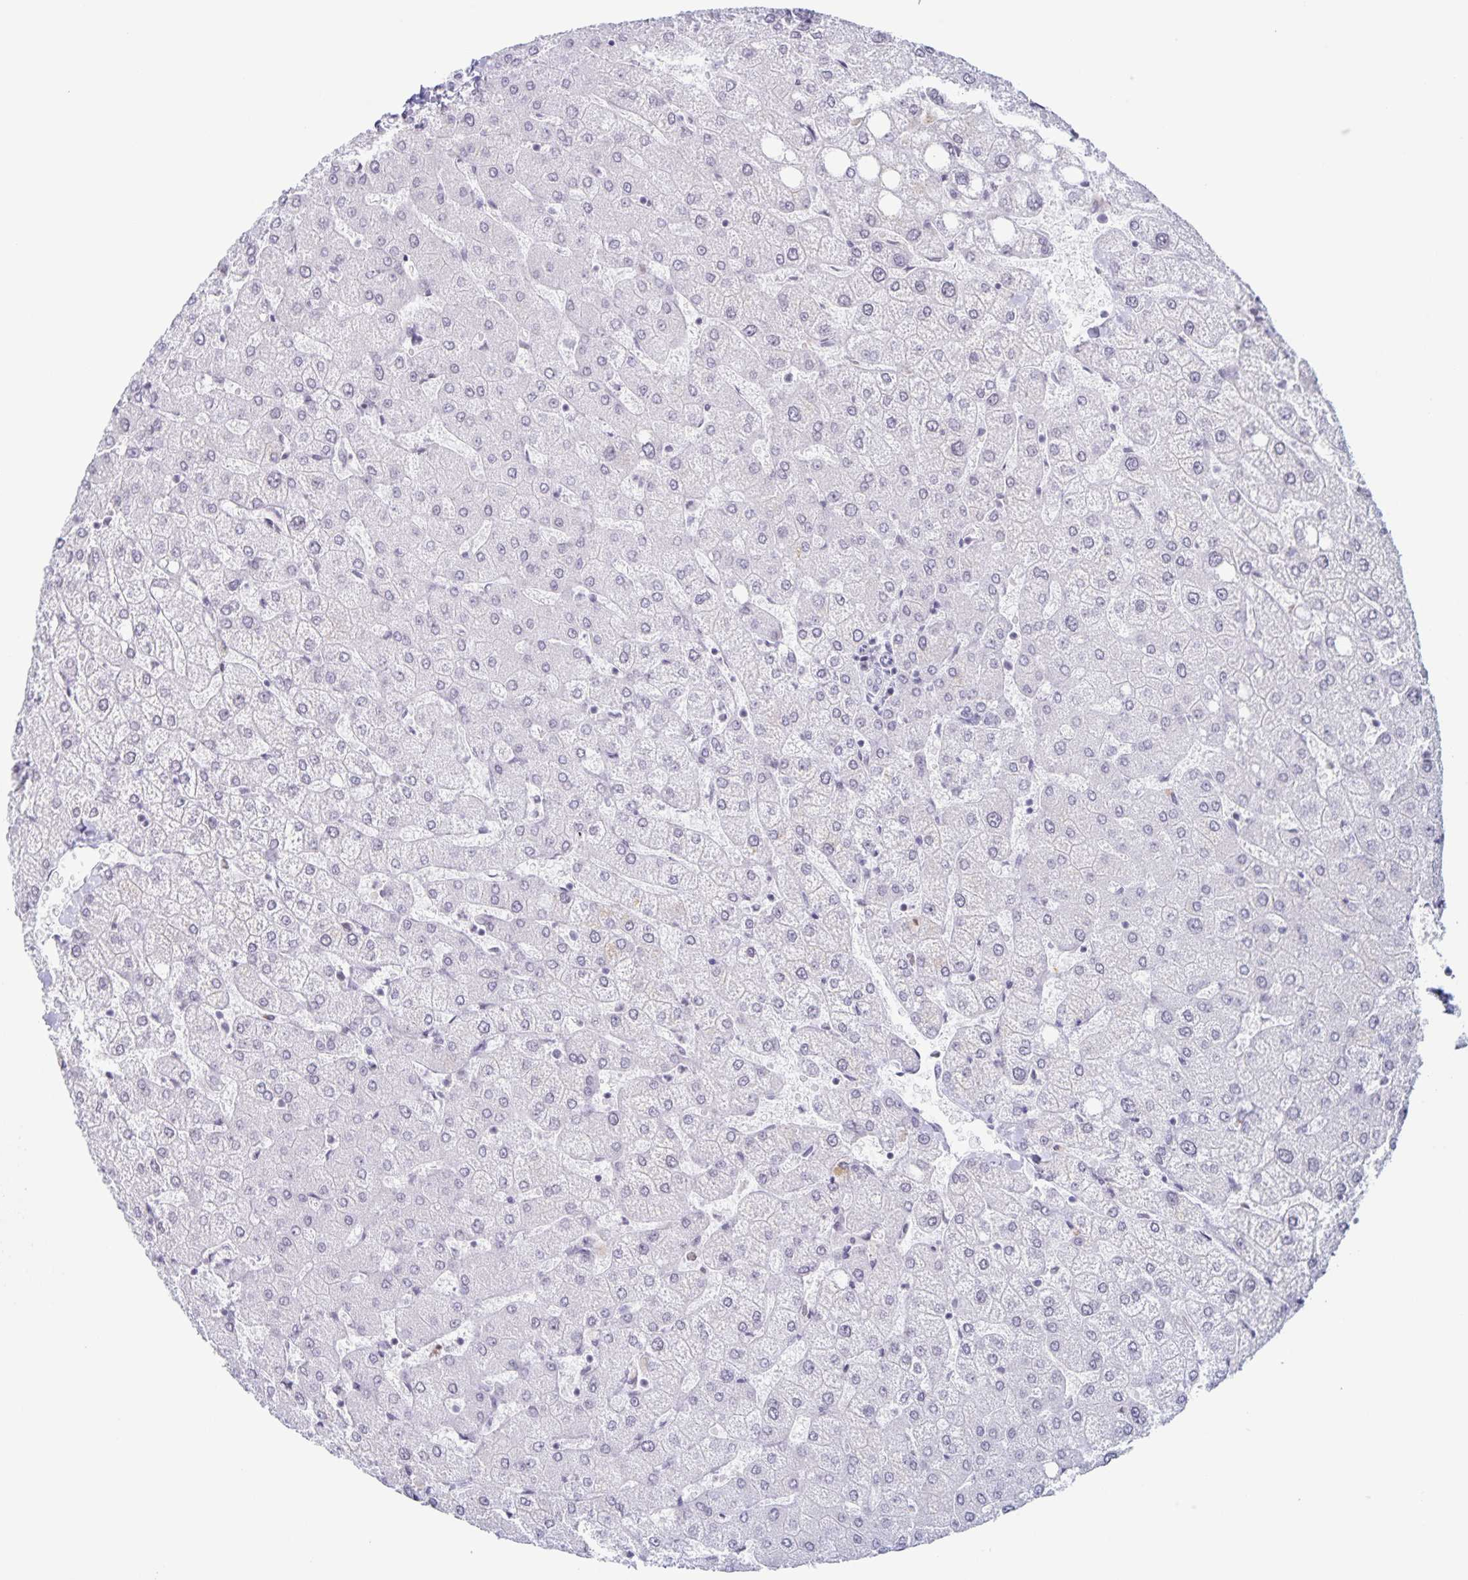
{"staining": {"intensity": "negative", "quantity": "none", "location": "none"}, "tissue": "liver", "cell_type": "Cholangiocytes", "image_type": "normal", "snomed": [{"axis": "morphology", "description": "Normal tissue, NOS"}, {"axis": "topography", "description": "Liver"}], "caption": "Immunohistochemistry of unremarkable liver reveals no positivity in cholangiocytes. (Stains: DAB immunohistochemistry with hematoxylin counter stain, Microscopy: brightfield microscopy at high magnification).", "gene": "LCE6A", "patient": {"sex": "female", "age": 54}}